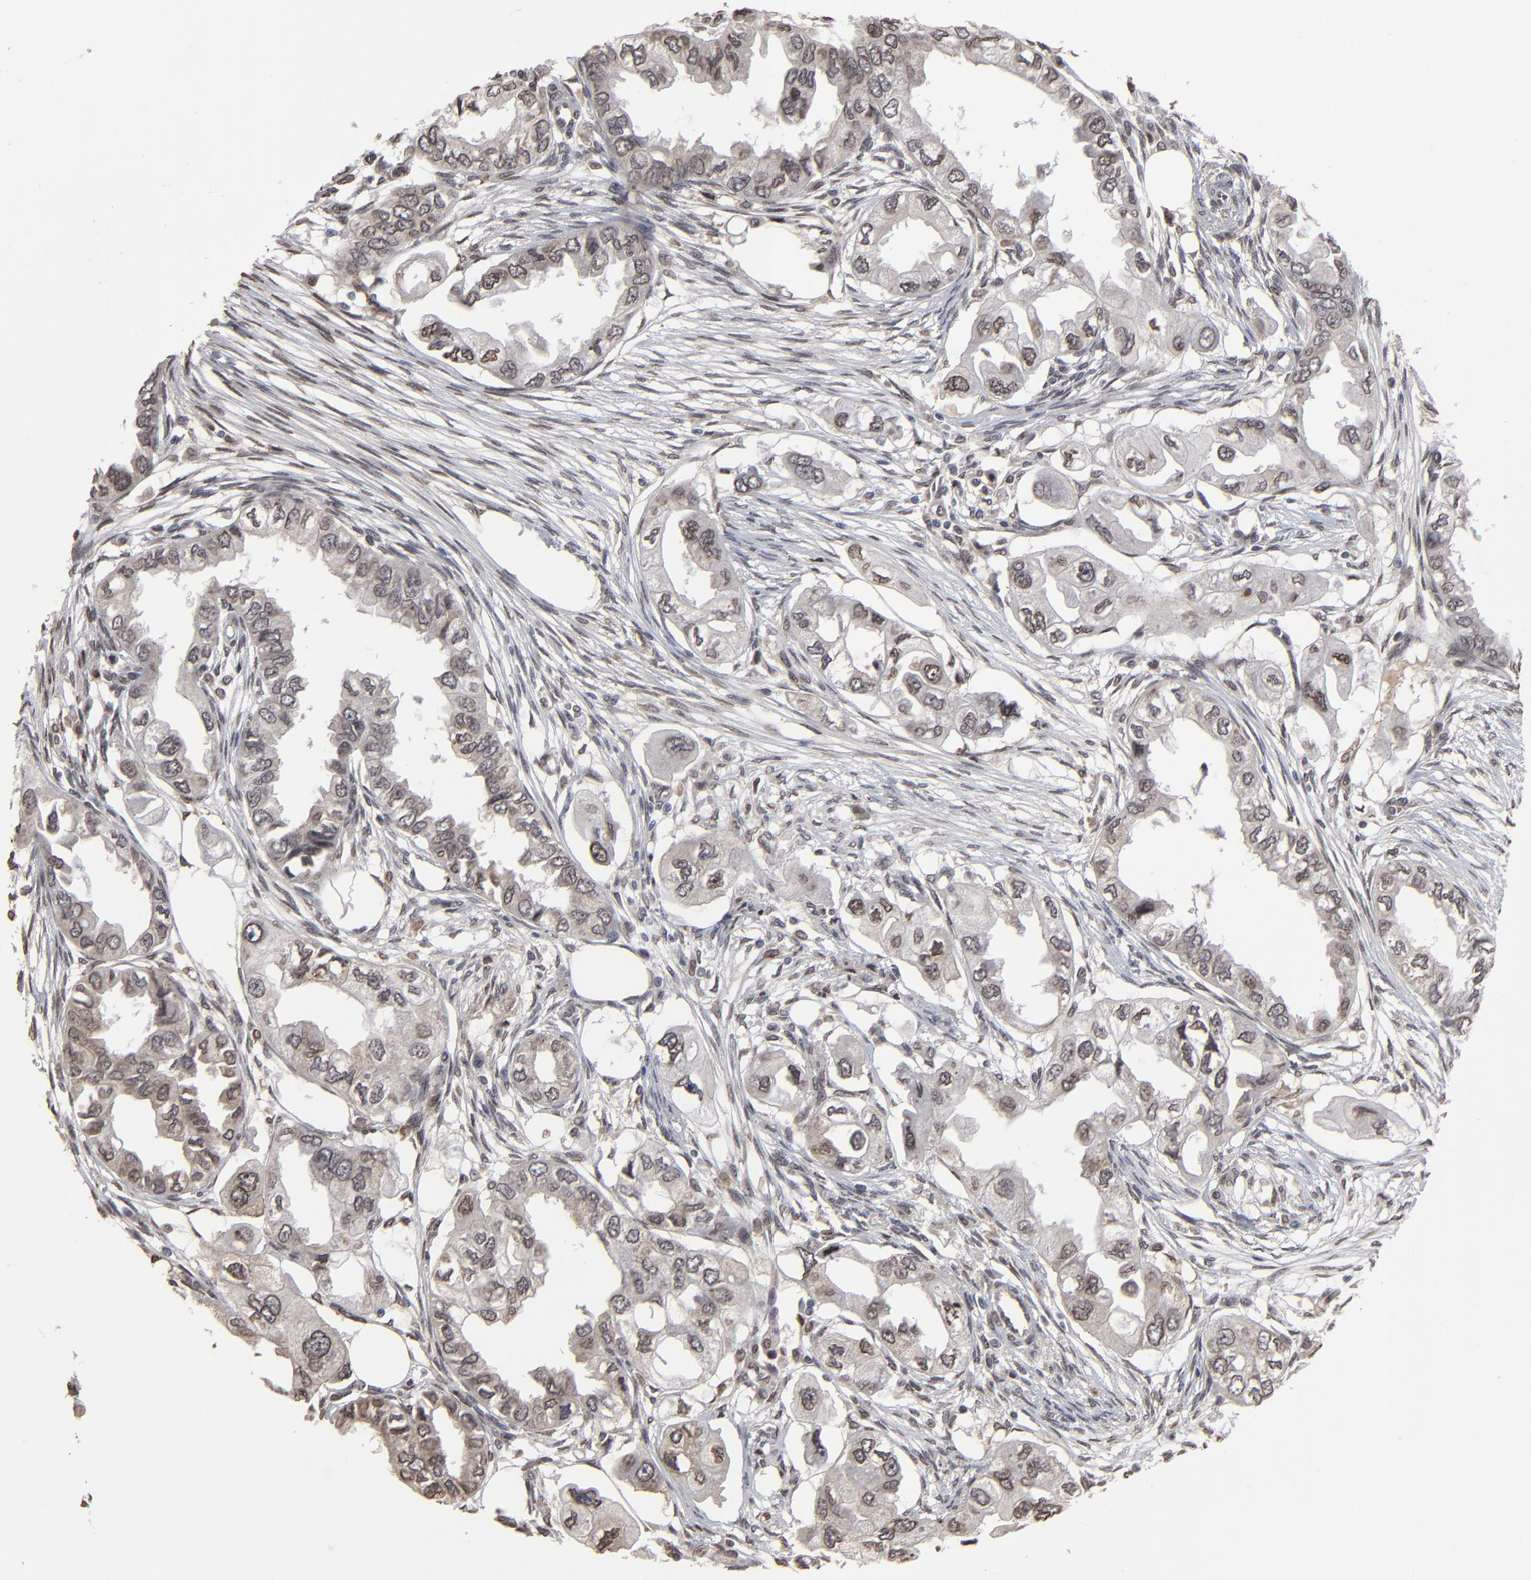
{"staining": {"intensity": "moderate", "quantity": "25%-75%", "location": "nuclear"}, "tissue": "endometrial cancer", "cell_type": "Tumor cells", "image_type": "cancer", "snomed": [{"axis": "morphology", "description": "Adenocarcinoma, NOS"}, {"axis": "topography", "description": "Endometrium"}], "caption": "Moderate nuclear positivity is identified in about 25%-75% of tumor cells in endometrial cancer.", "gene": "BAZ1A", "patient": {"sex": "female", "age": 67}}